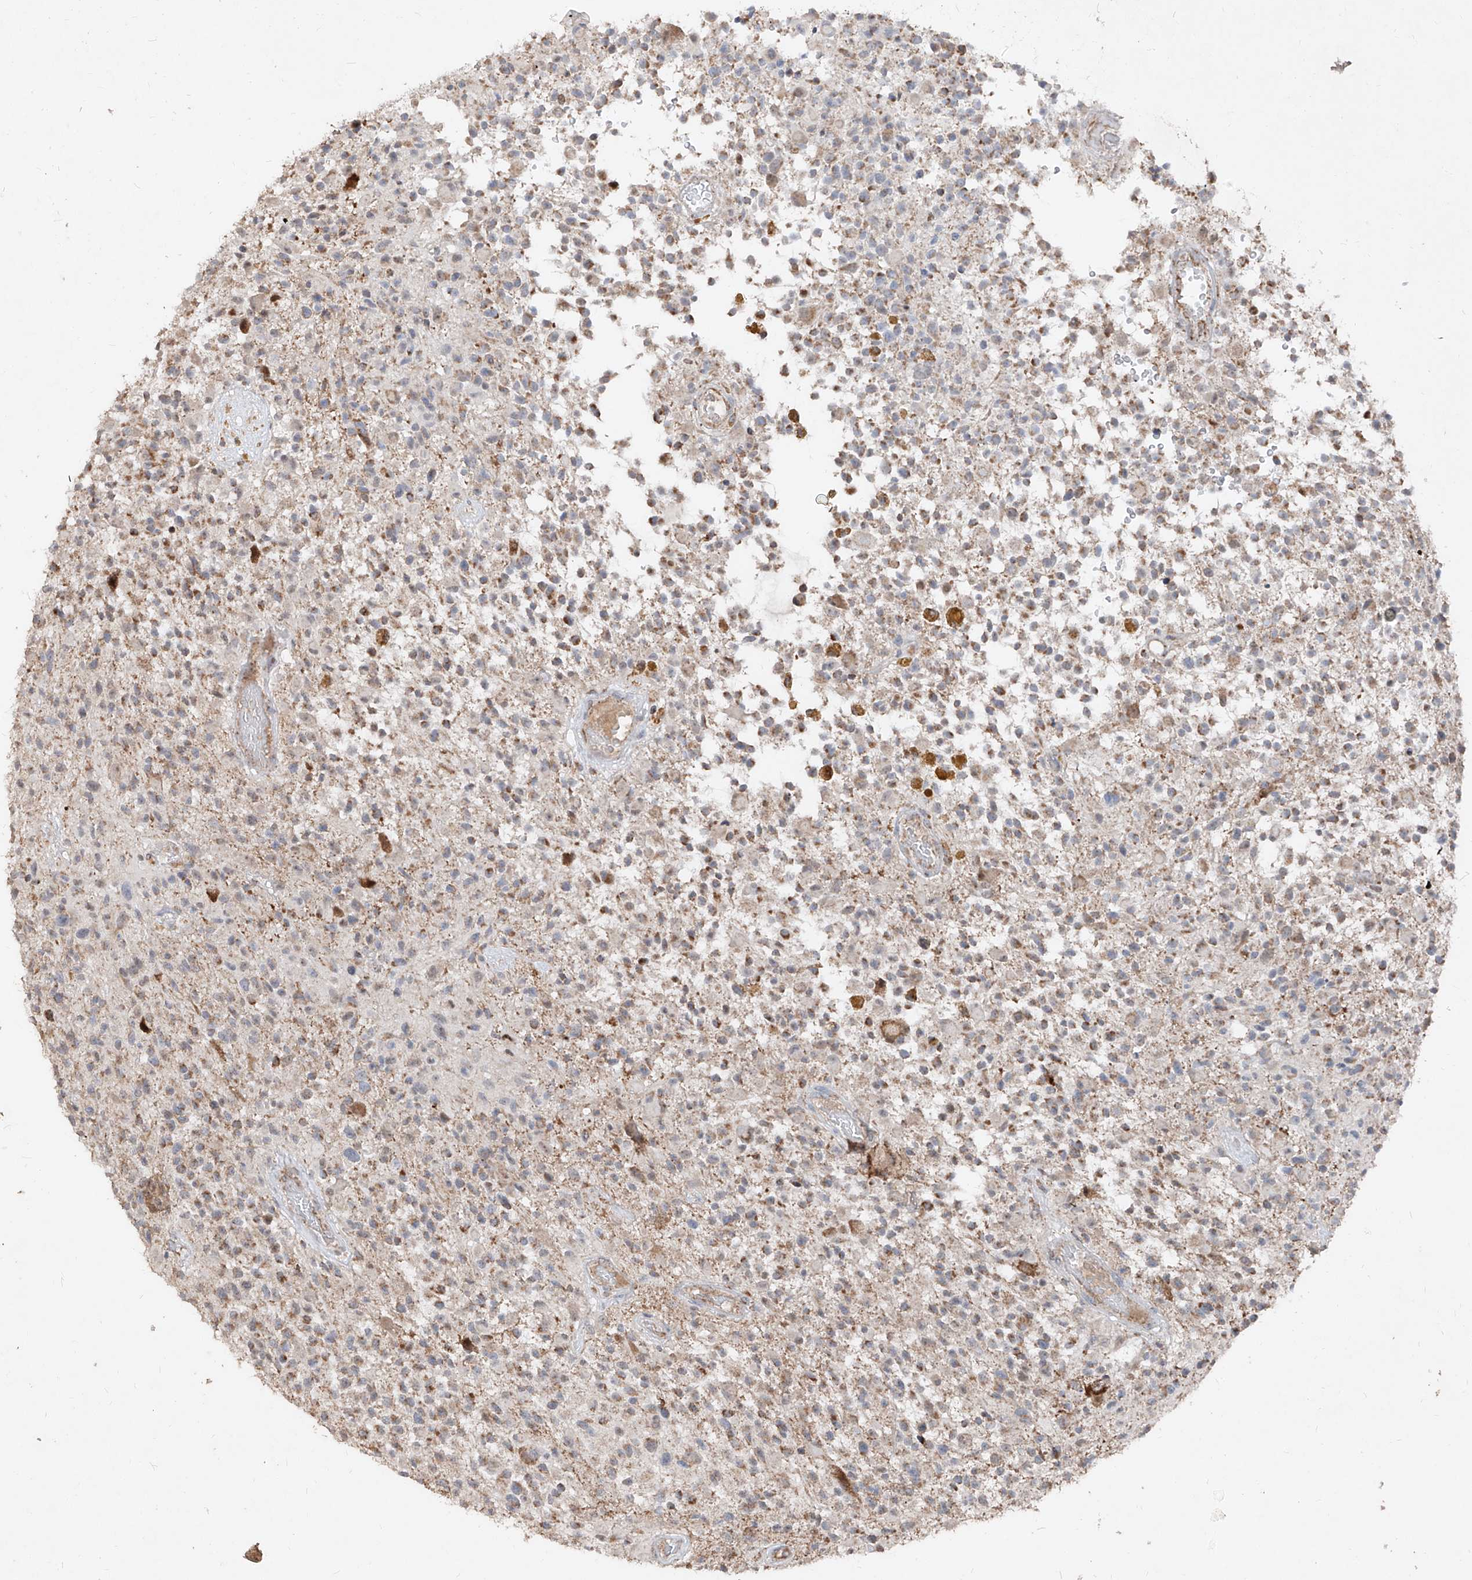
{"staining": {"intensity": "weak", "quantity": "25%-75%", "location": "cytoplasmic/membranous"}, "tissue": "glioma", "cell_type": "Tumor cells", "image_type": "cancer", "snomed": [{"axis": "morphology", "description": "Glioma, malignant, High grade"}, {"axis": "morphology", "description": "Glioblastoma, NOS"}, {"axis": "topography", "description": "Brain"}], "caption": "Protein staining of malignant glioma (high-grade) tissue reveals weak cytoplasmic/membranous positivity in approximately 25%-75% of tumor cells.", "gene": "NDUFB3", "patient": {"sex": "male", "age": 60}}